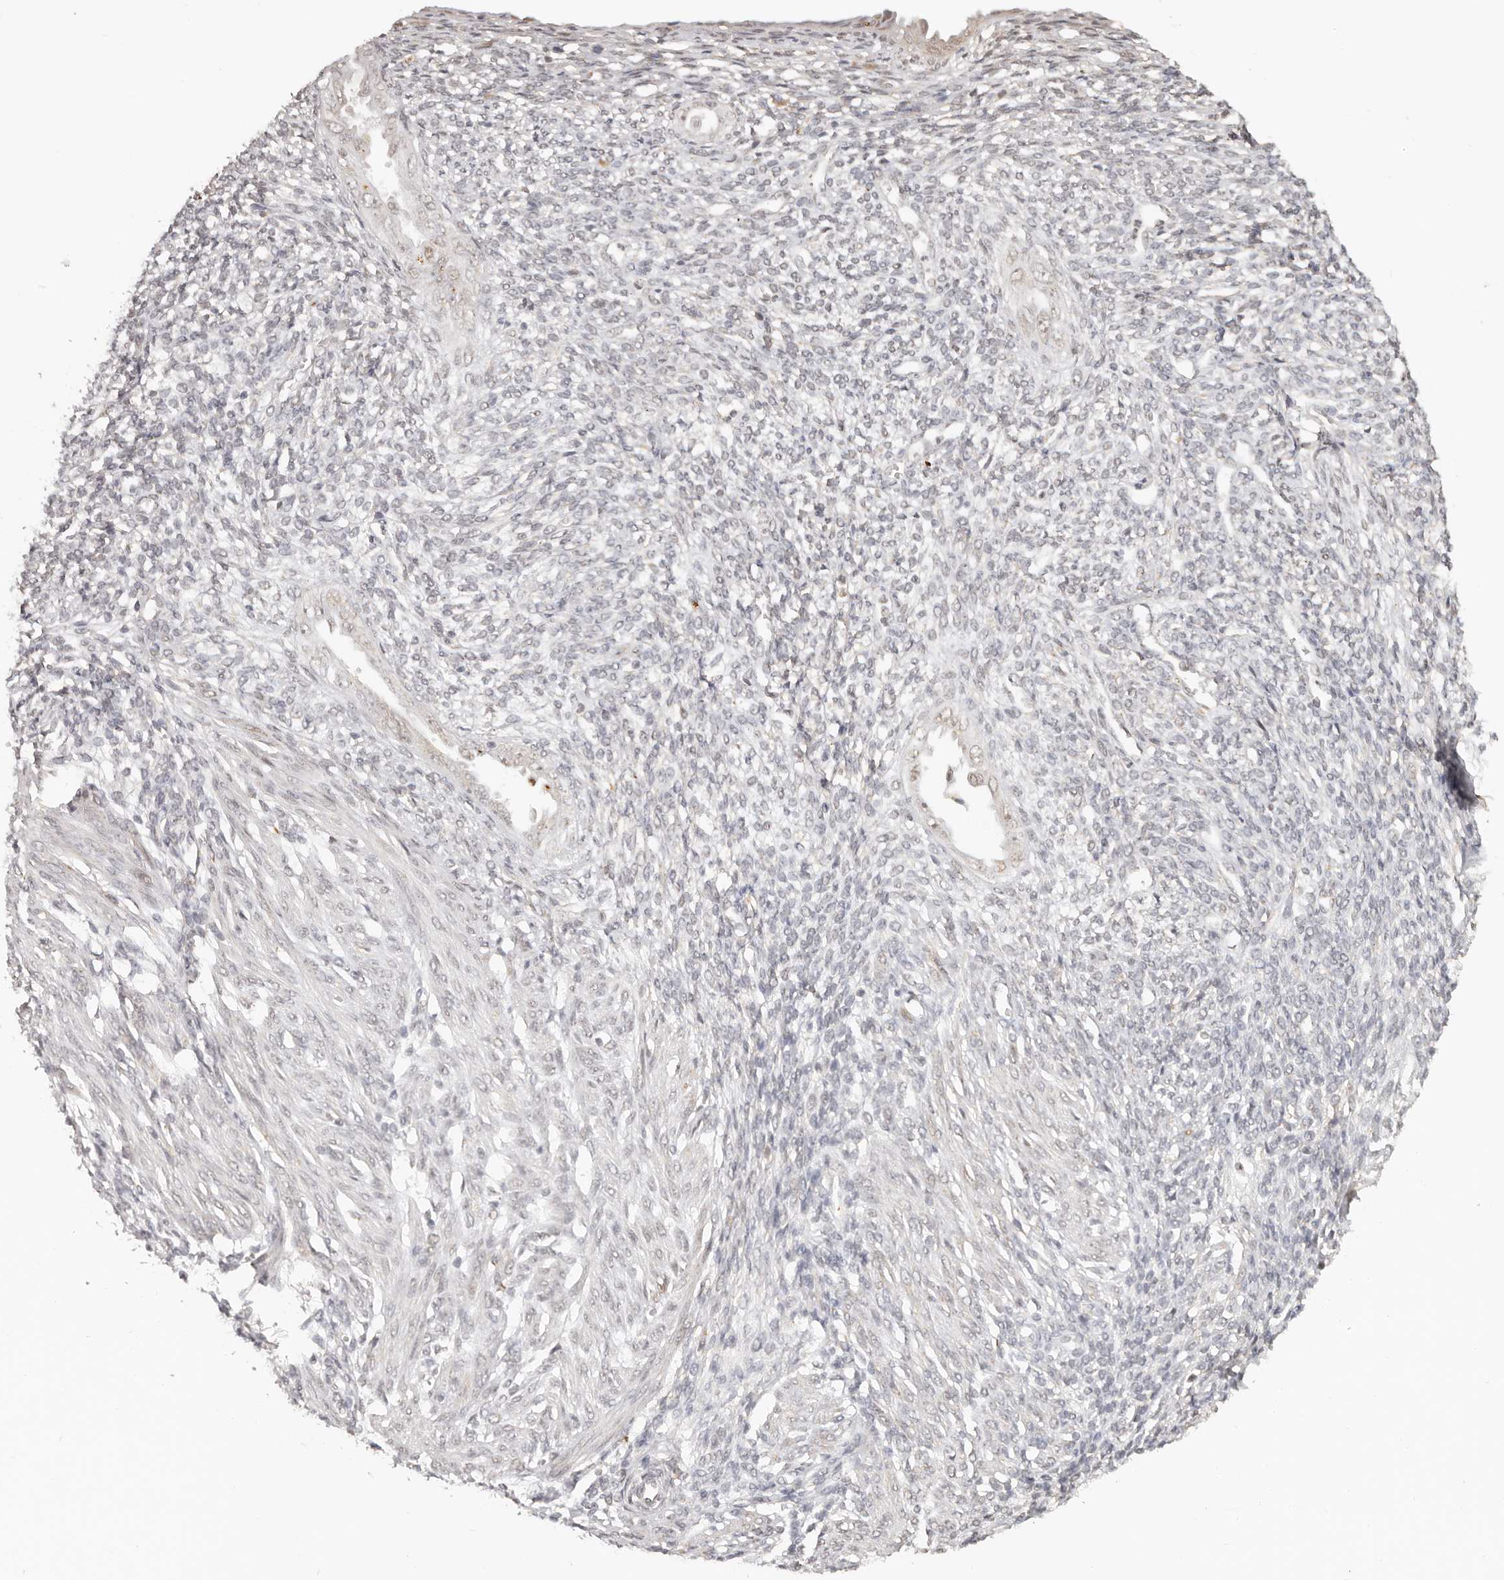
{"staining": {"intensity": "negative", "quantity": "none", "location": "none"}, "tissue": "endometrium", "cell_type": "Cells in endometrial stroma", "image_type": "normal", "snomed": [{"axis": "morphology", "description": "Normal tissue, NOS"}, {"axis": "topography", "description": "Endometrium"}], "caption": "This is an IHC photomicrograph of normal endometrium. There is no positivity in cells in endometrial stroma.", "gene": "SEC14L1", "patient": {"sex": "female", "age": 66}}